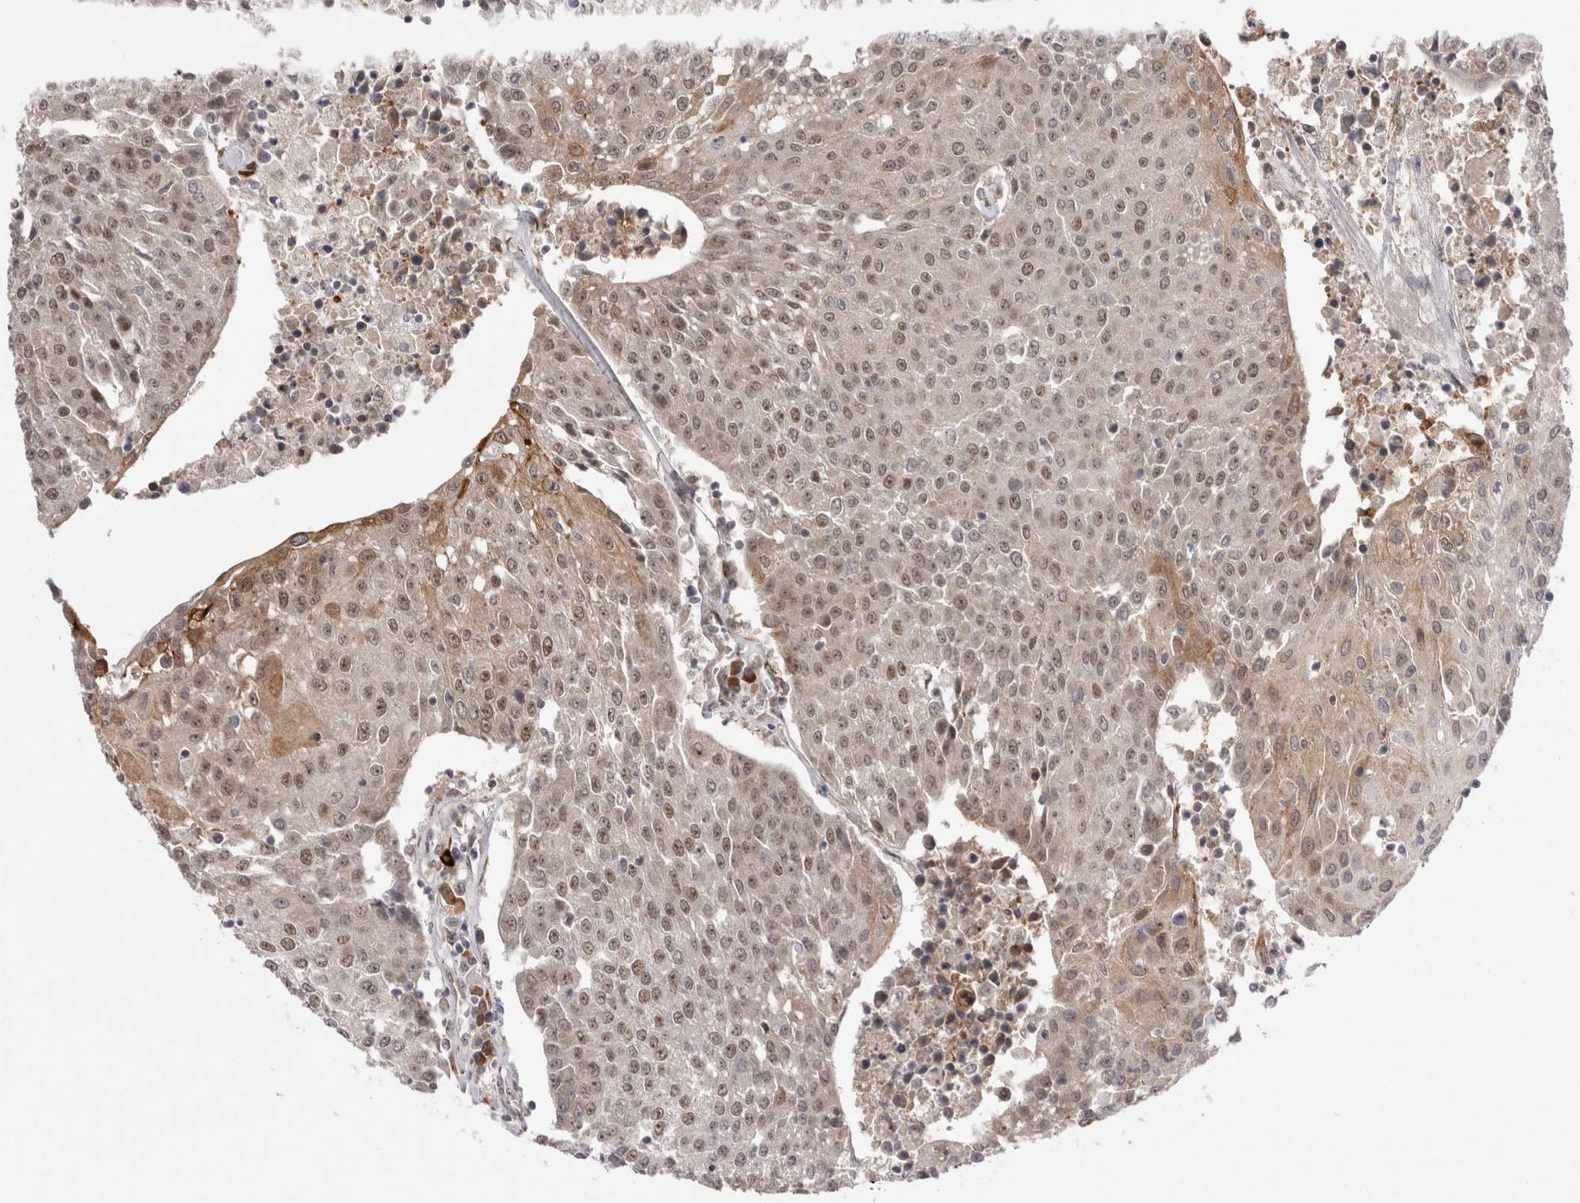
{"staining": {"intensity": "weak", "quantity": ">75%", "location": "cytoplasmic/membranous,nuclear"}, "tissue": "urothelial cancer", "cell_type": "Tumor cells", "image_type": "cancer", "snomed": [{"axis": "morphology", "description": "Urothelial carcinoma, High grade"}, {"axis": "topography", "description": "Urinary bladder"}], "caption": "Protein analysis of high-grade urothelial carcinoma tissue displays weak cytoplasmic/membranous and nuclear expression in about >75% of tumor cells.", "gene": "EXOSC4", "patient": {"sex": "female", "age": 85}}